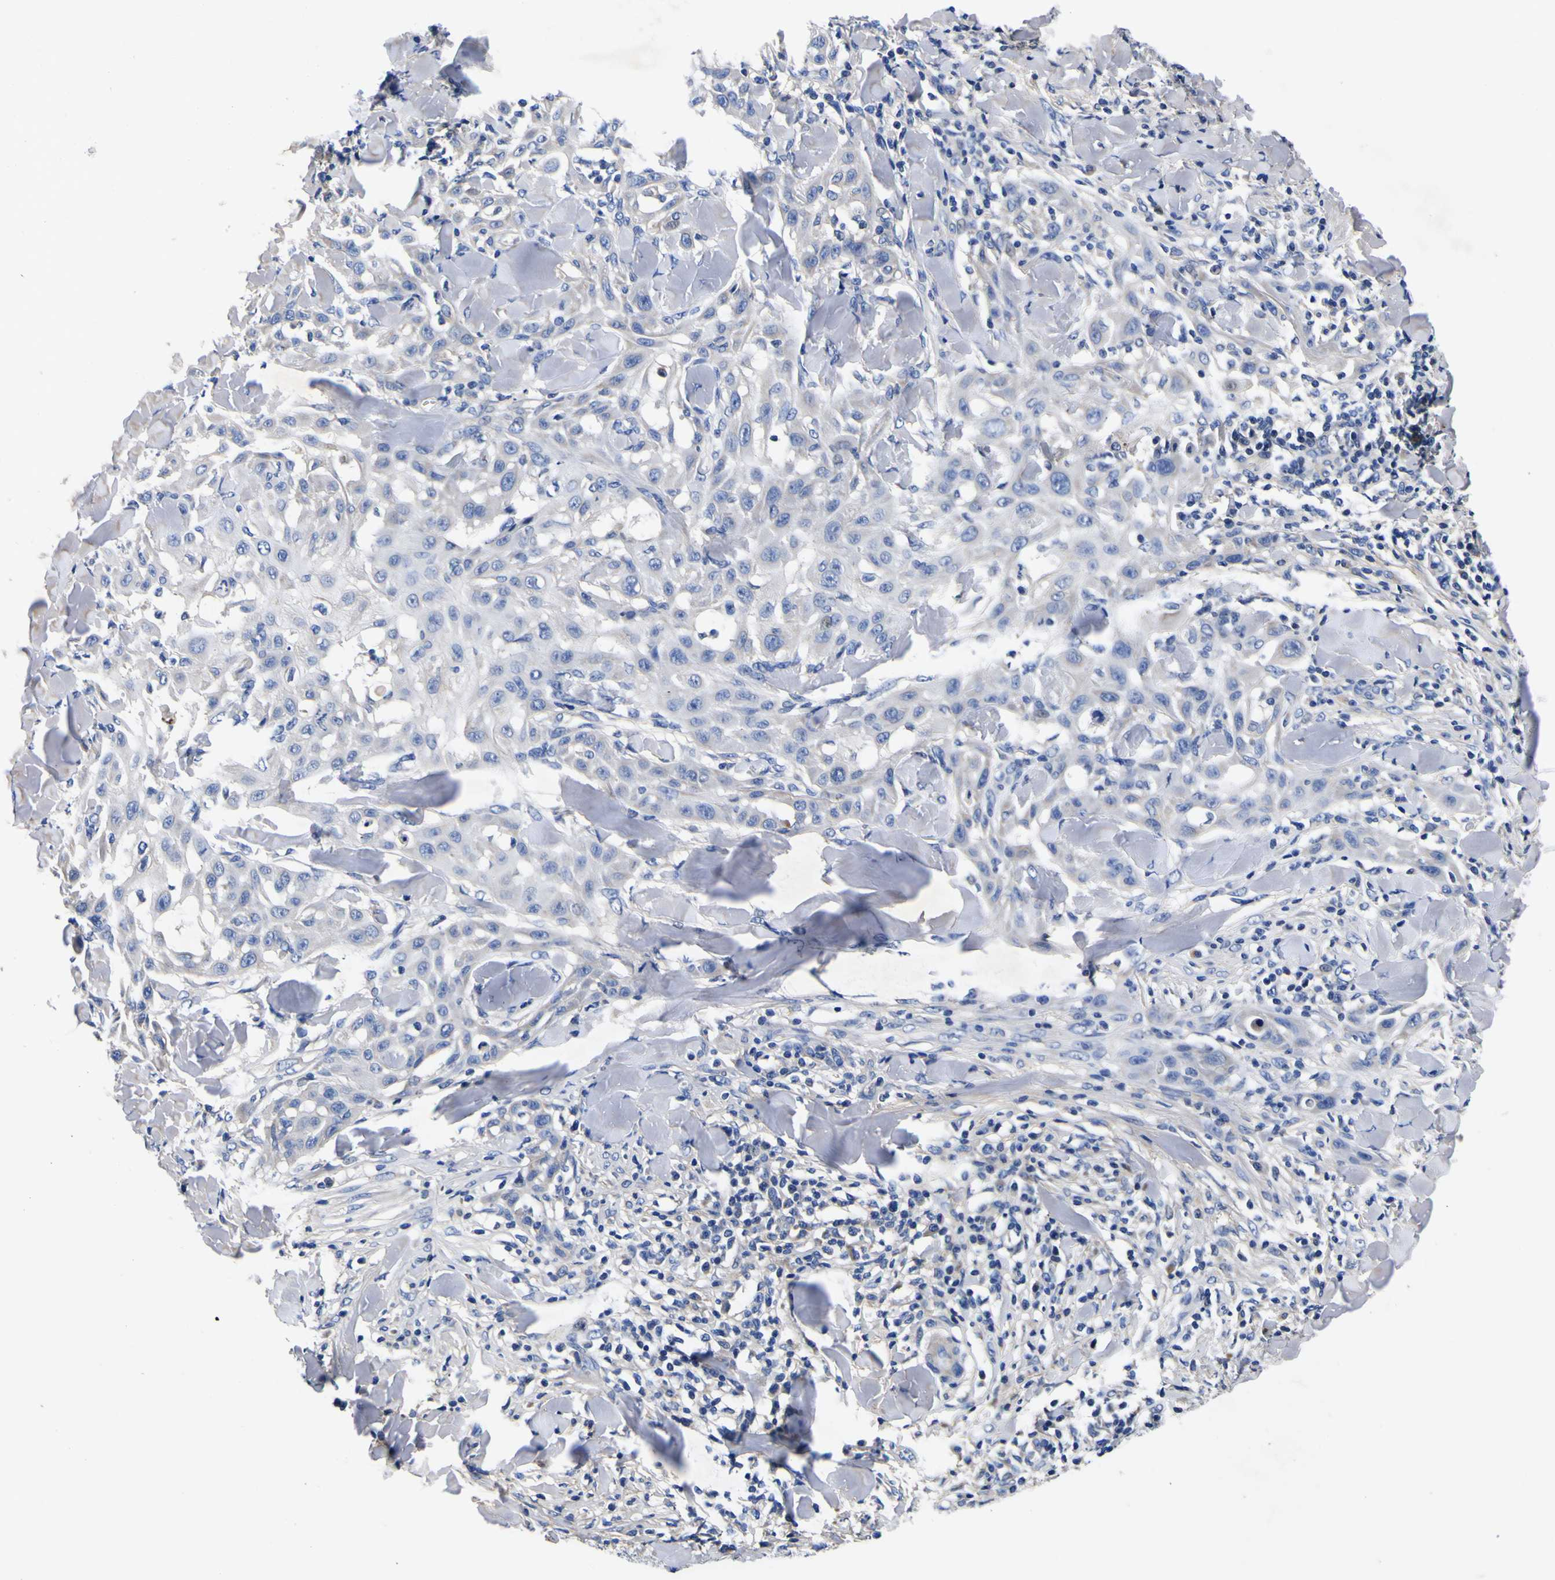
{"staining": {"intensity": "negative", "quantity": "none", "location": "none"}, "tissue": "skin cancer", "cell_type": "Tumor cells", "image_type": "cancer", "snomed": [{"axis": "morphology", "description": "Squamous cell carcinoma, NOS"}, {"axis": "topography", "description": "Skin"}], "caption": "The immunohistochemistry image has no significant positivity in tumor cells of skin cancer tissue.", "gene": "VASN", "patient": {"sex": "male", "age": 24}}